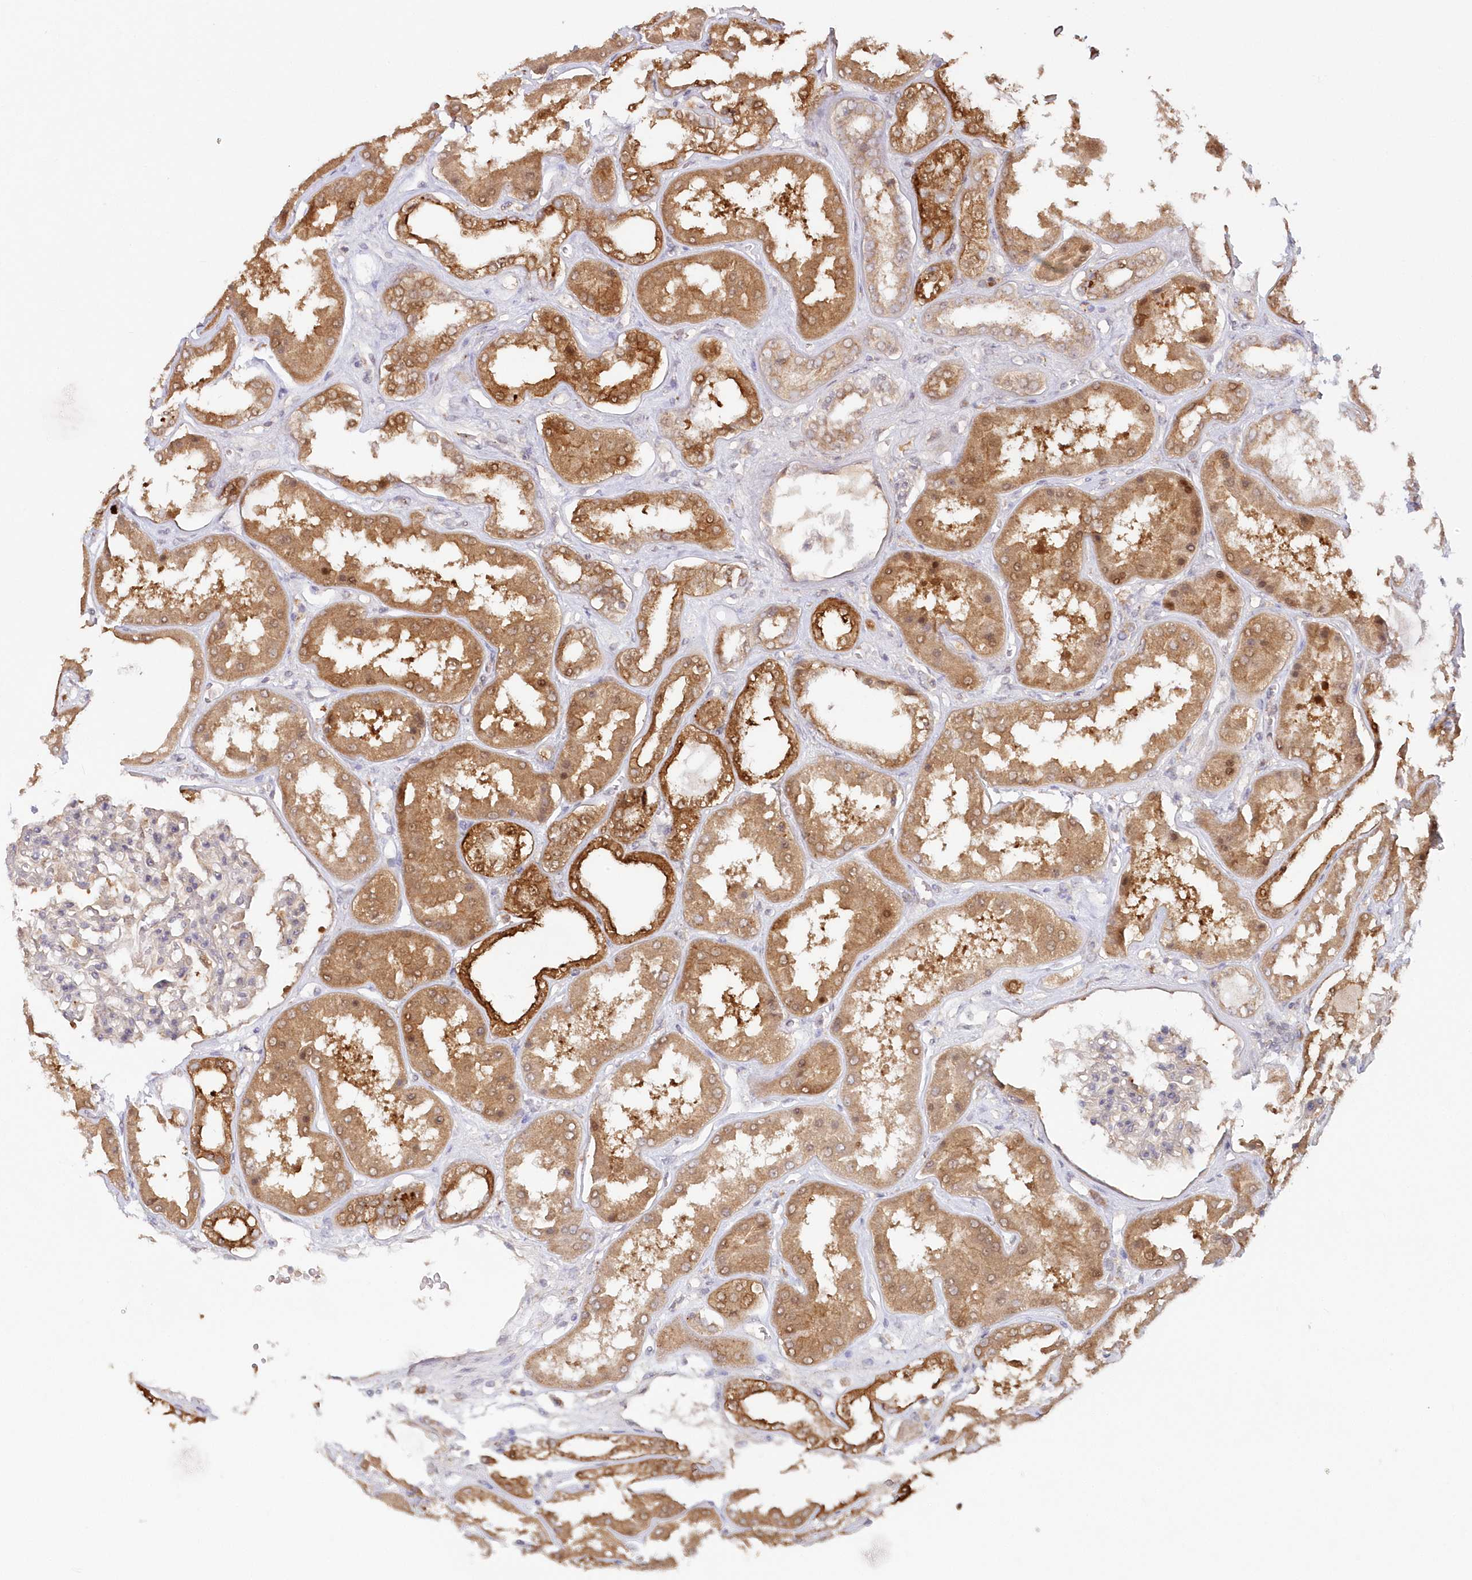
{"staining": {"intensity": "moderate", "quantity": "25%-75%", "location": "cytoplasmic/membranous,nuclear"}, "tissue": "kidney", "cell_type": "Cells in glomeruli", "image_type": "normal", "snomed": [{"axis": "morphology", "description": "Normal tissue, NOS"}, {"axis": "topography", "description": "Kidney"}], "caption": "Moderate cytoplasmic/membranous,nuclear protein positivity is appreciated in about 25%-75% of cells in glomeruli in kidney.", "gene": "GBE1", "patient": {"sex": "female", "age": 56}}